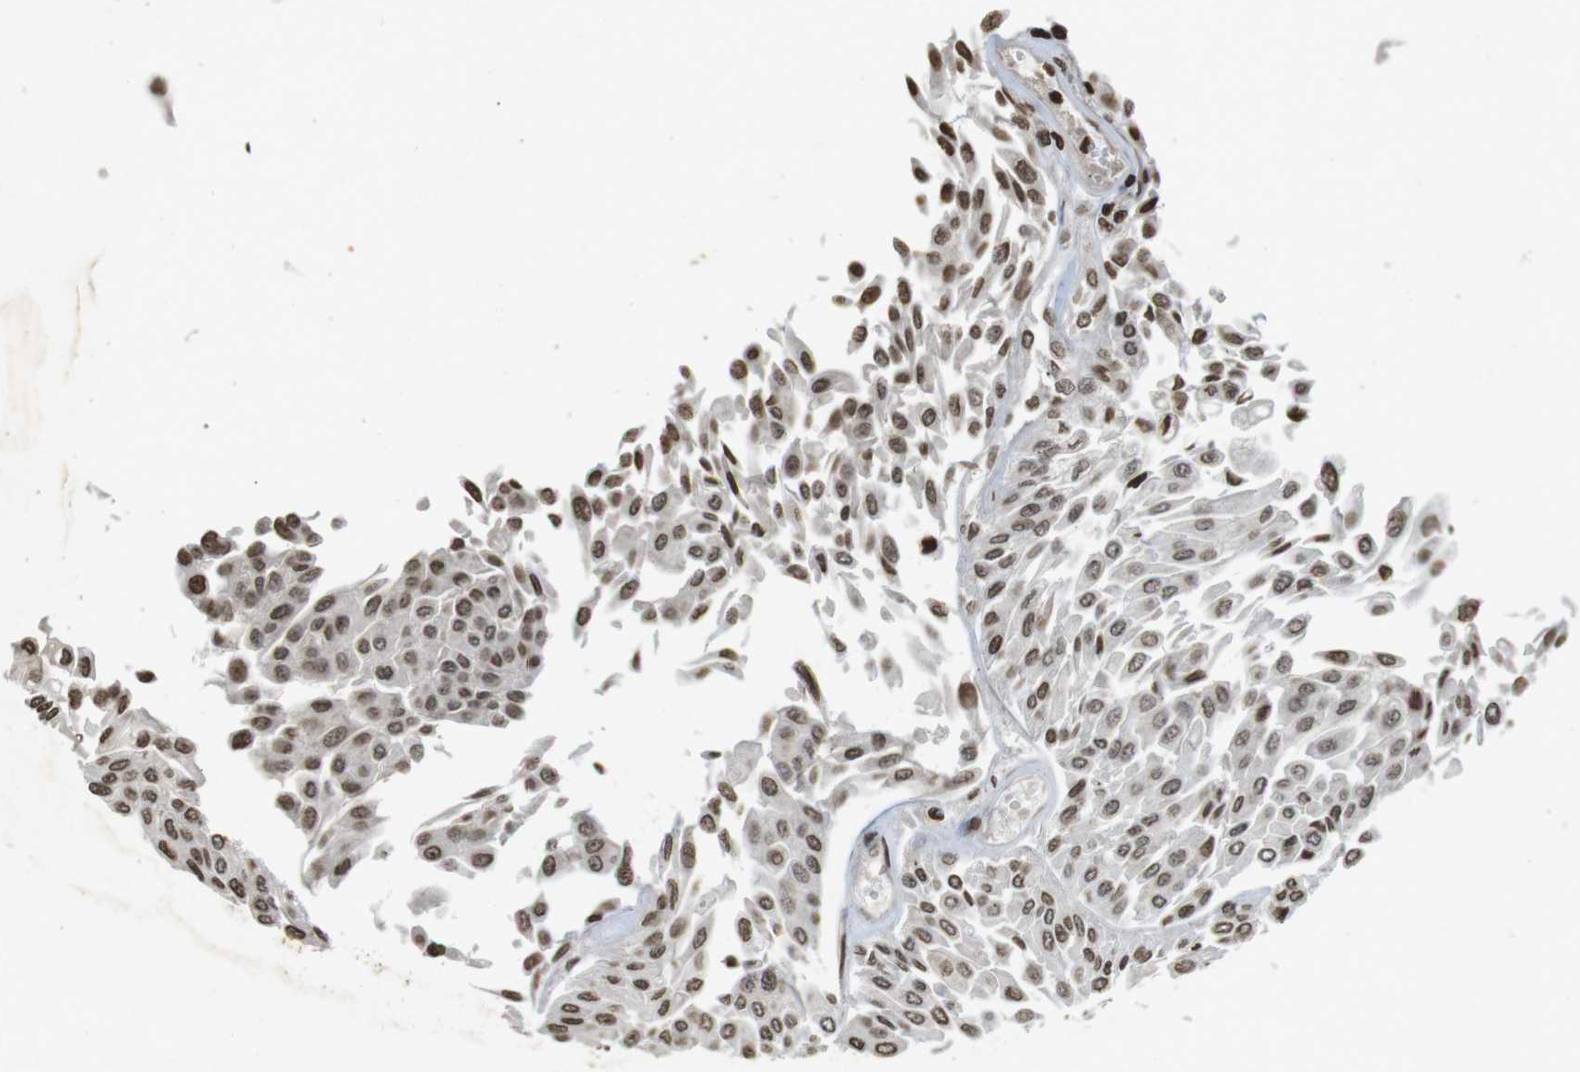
{"staining": {"intensity": "moderate", "quantity": ">75%", "location": "nuclear"}, "tissue": "urothelial cancer", "cell_type": "Tumor cells", "image_type": "cancer", "snomed": [{"axis": "morphology", "description": "Urothelial carcinoma, Low grade"}, {"axis": "topography", "description": "Urinary bladder"}], "caption": "IHC photomicrograph of neoplastic tissue: human urothelial cancer stained using IHC exhibits medium levels of moderate protein expression localized specifically in the nuclear of tumor cells, appearing as a nuclear brown color.", "gene": "FOXA3", "patient": {"sex": "male", "age": 67}}